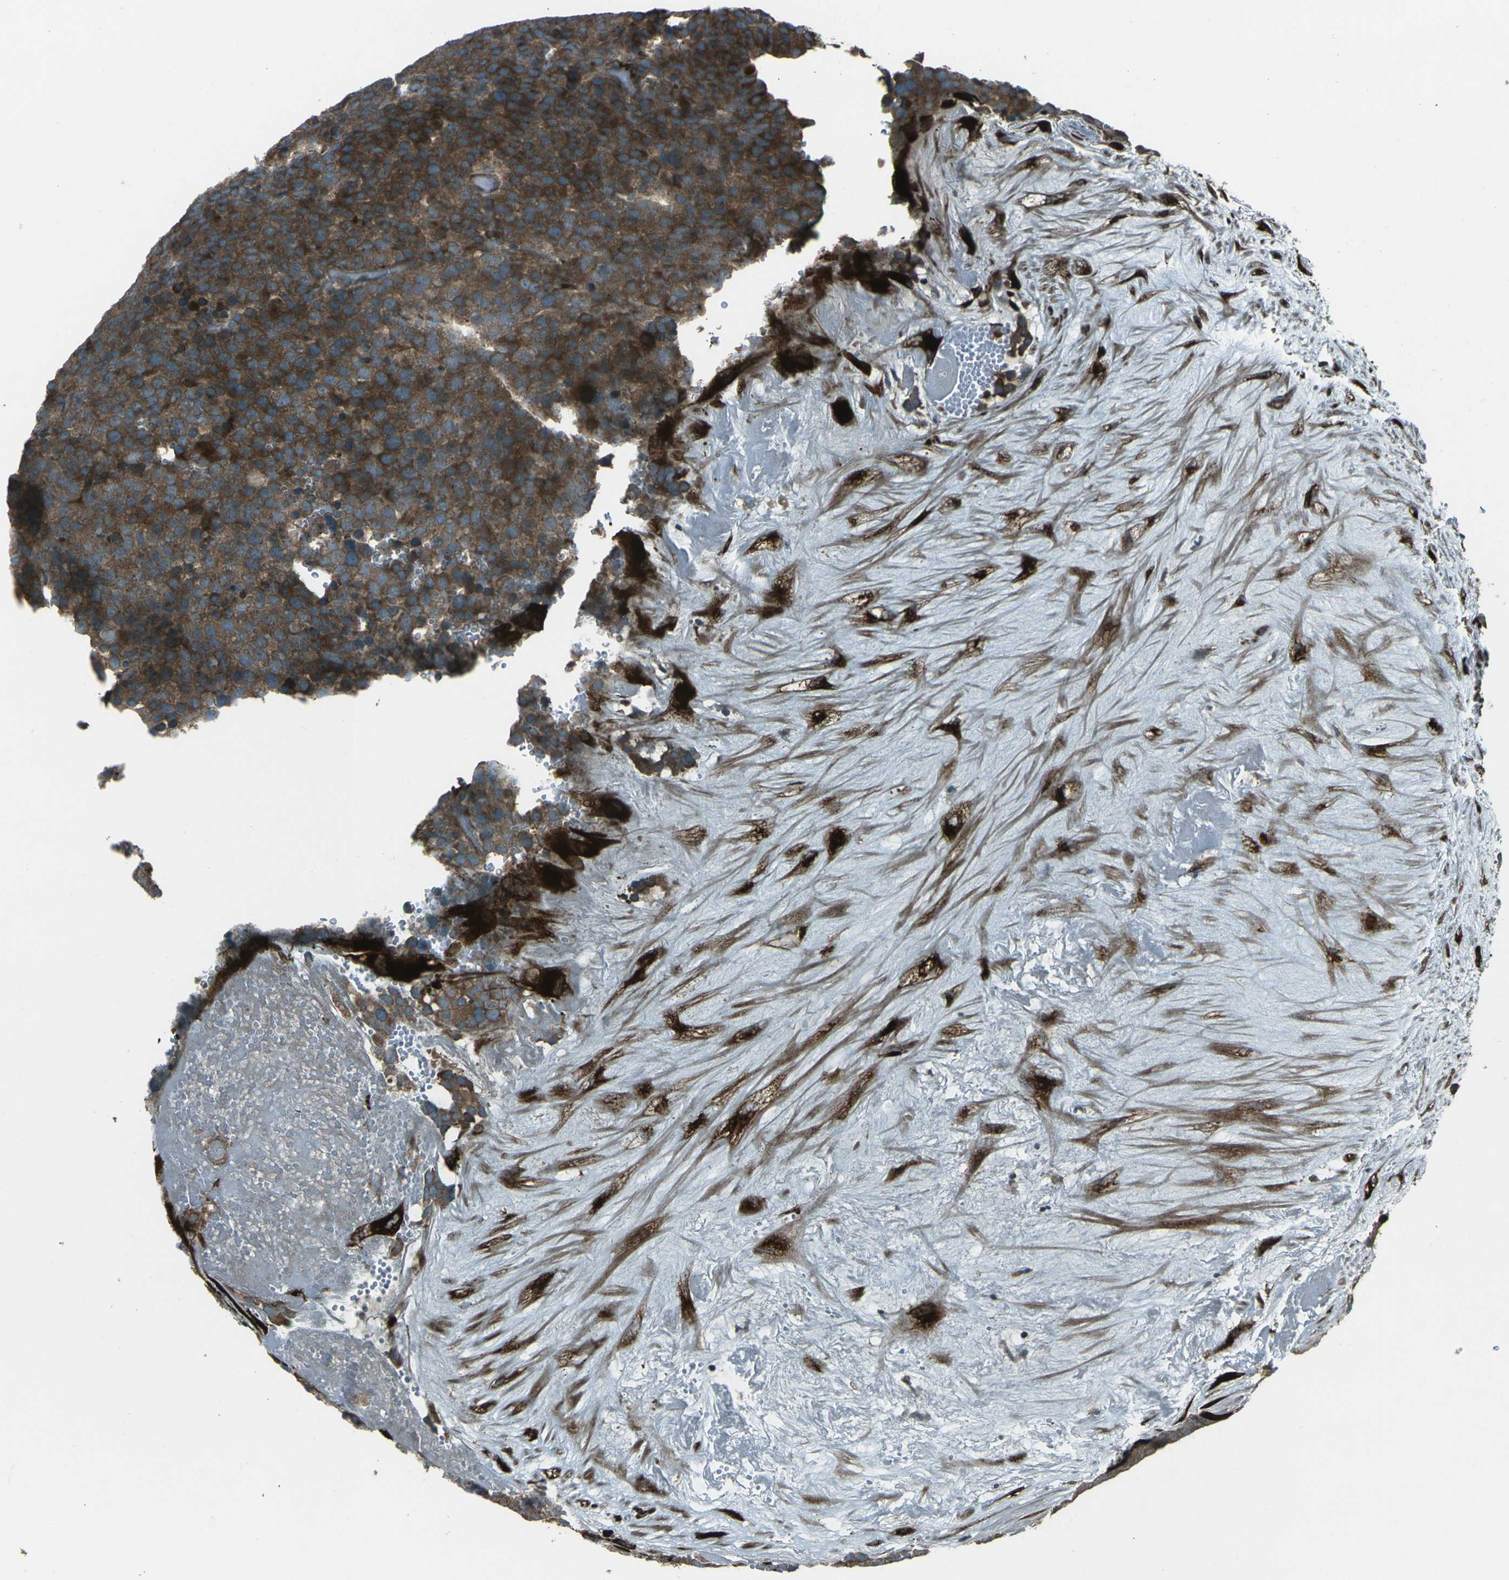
{"staining": {"intensity": "moderate", "quantity": ">75%", "location": "cytoplasmic/membranous"}, "tissue": "testis cancer", "cell_type": "Tumor cells", "image_type": "cancer", "snomed": [{"axis": "morphology", "description": "Seminoma, NOS"}, {"axis": "topography", "description": "Testis"}], "caption": "Brown immunohistochemical staining in testis cancer demonstrates moderate cytoplasmic/membranous positivity in about >75% of tumor cells.", "gene": "LSMEM1", "patient": {"sex": "male", "age": 71}}